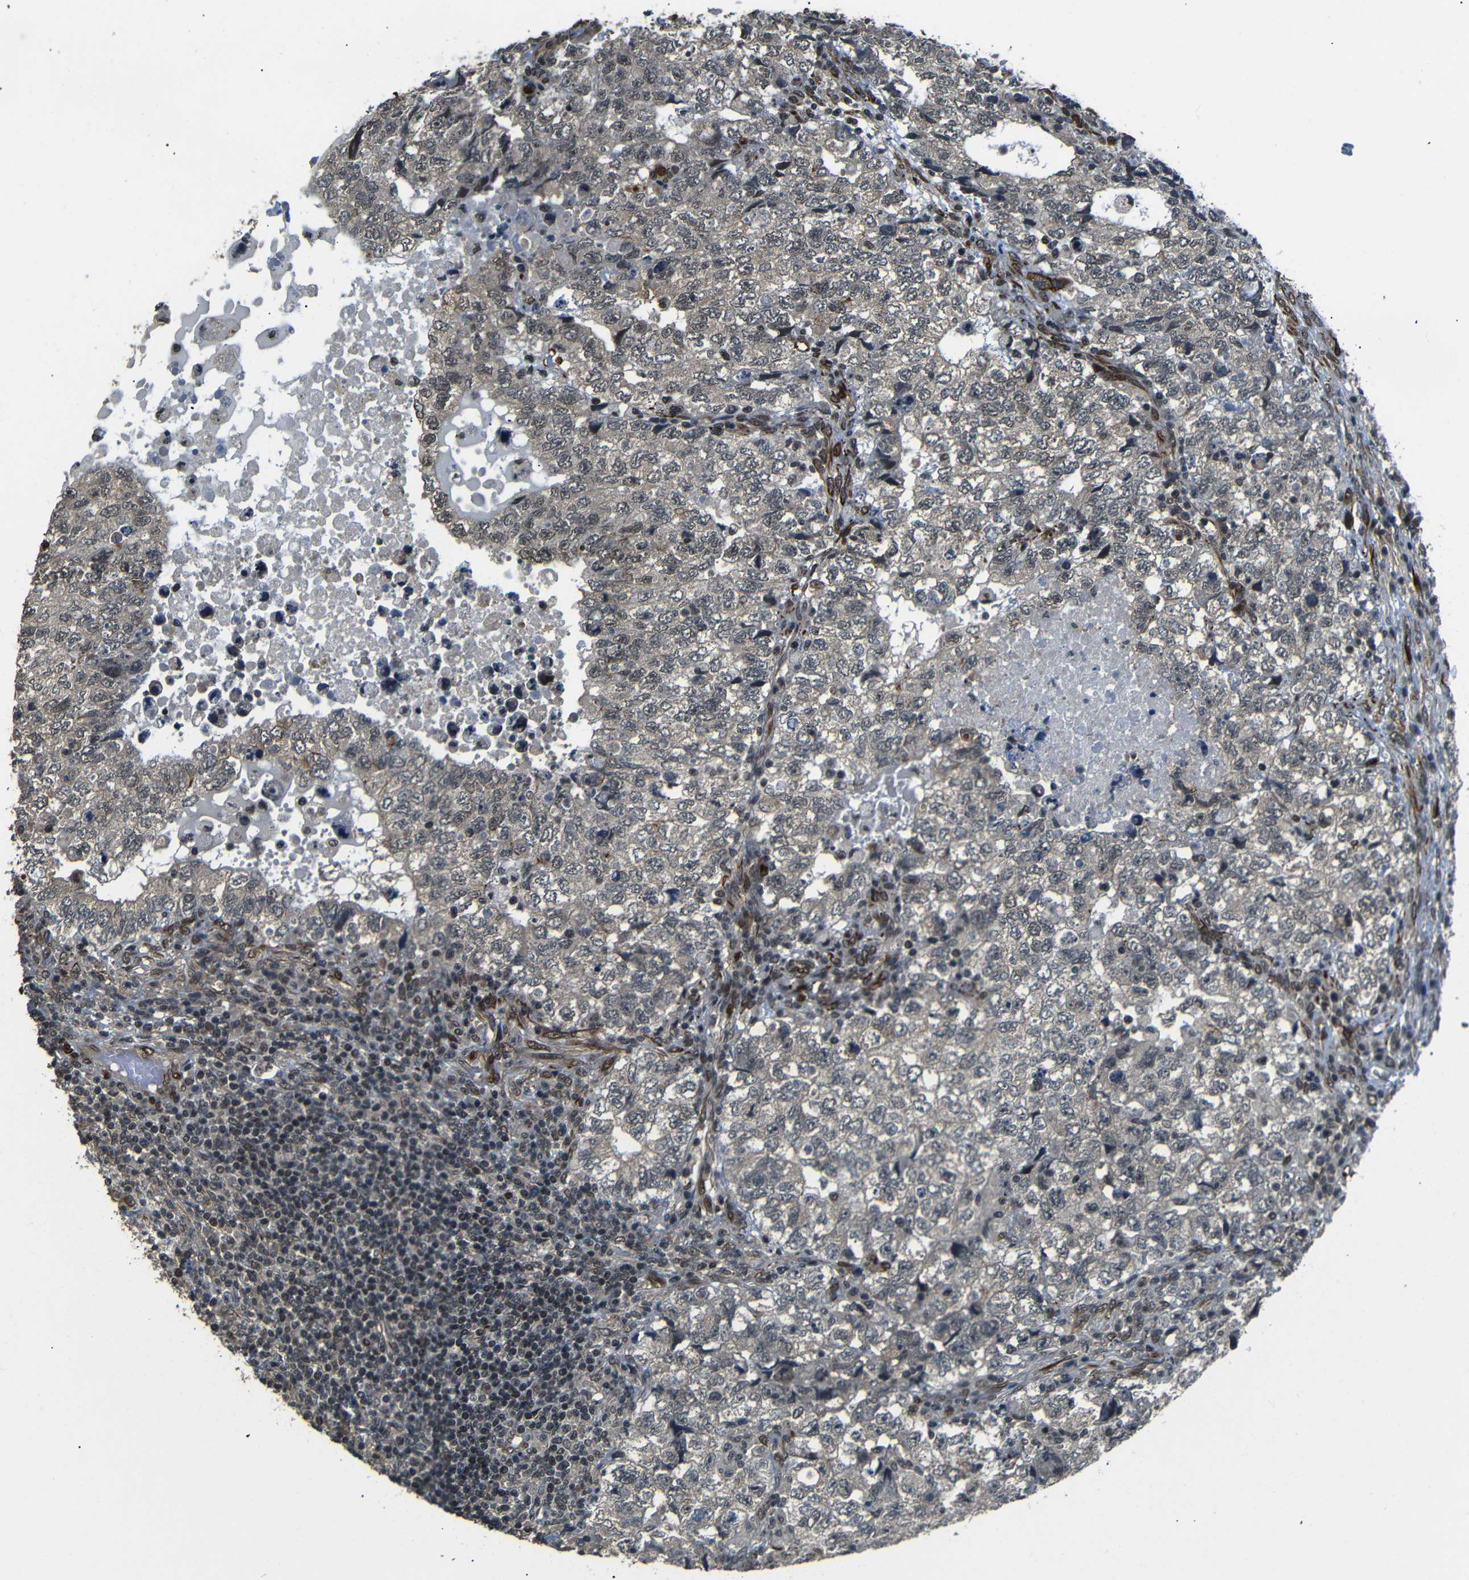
{"staining": {"intensity": "weak", "quantity": ">75%", "location": "cytoplasmic/membranous,nuclear"}, "tissue": "testis cancer", "cell_type": "Tumor cells", "image_type": "cancer", "snomed": [{"axis": "morphology", "description": "Carcinoma, Embryonal, NOS"}, {"axis": "topography", "description": "Testis"}], "caption": "A micrograph showing weak cytoplasmic/membranous and nuclear staining in approximately >75% of tumor cells in testis embryonal carcinoma, as visualized by brown immunohistochemical staining.", "gene": "TBX2", "patient": {"sex": "male", "age": 36}}